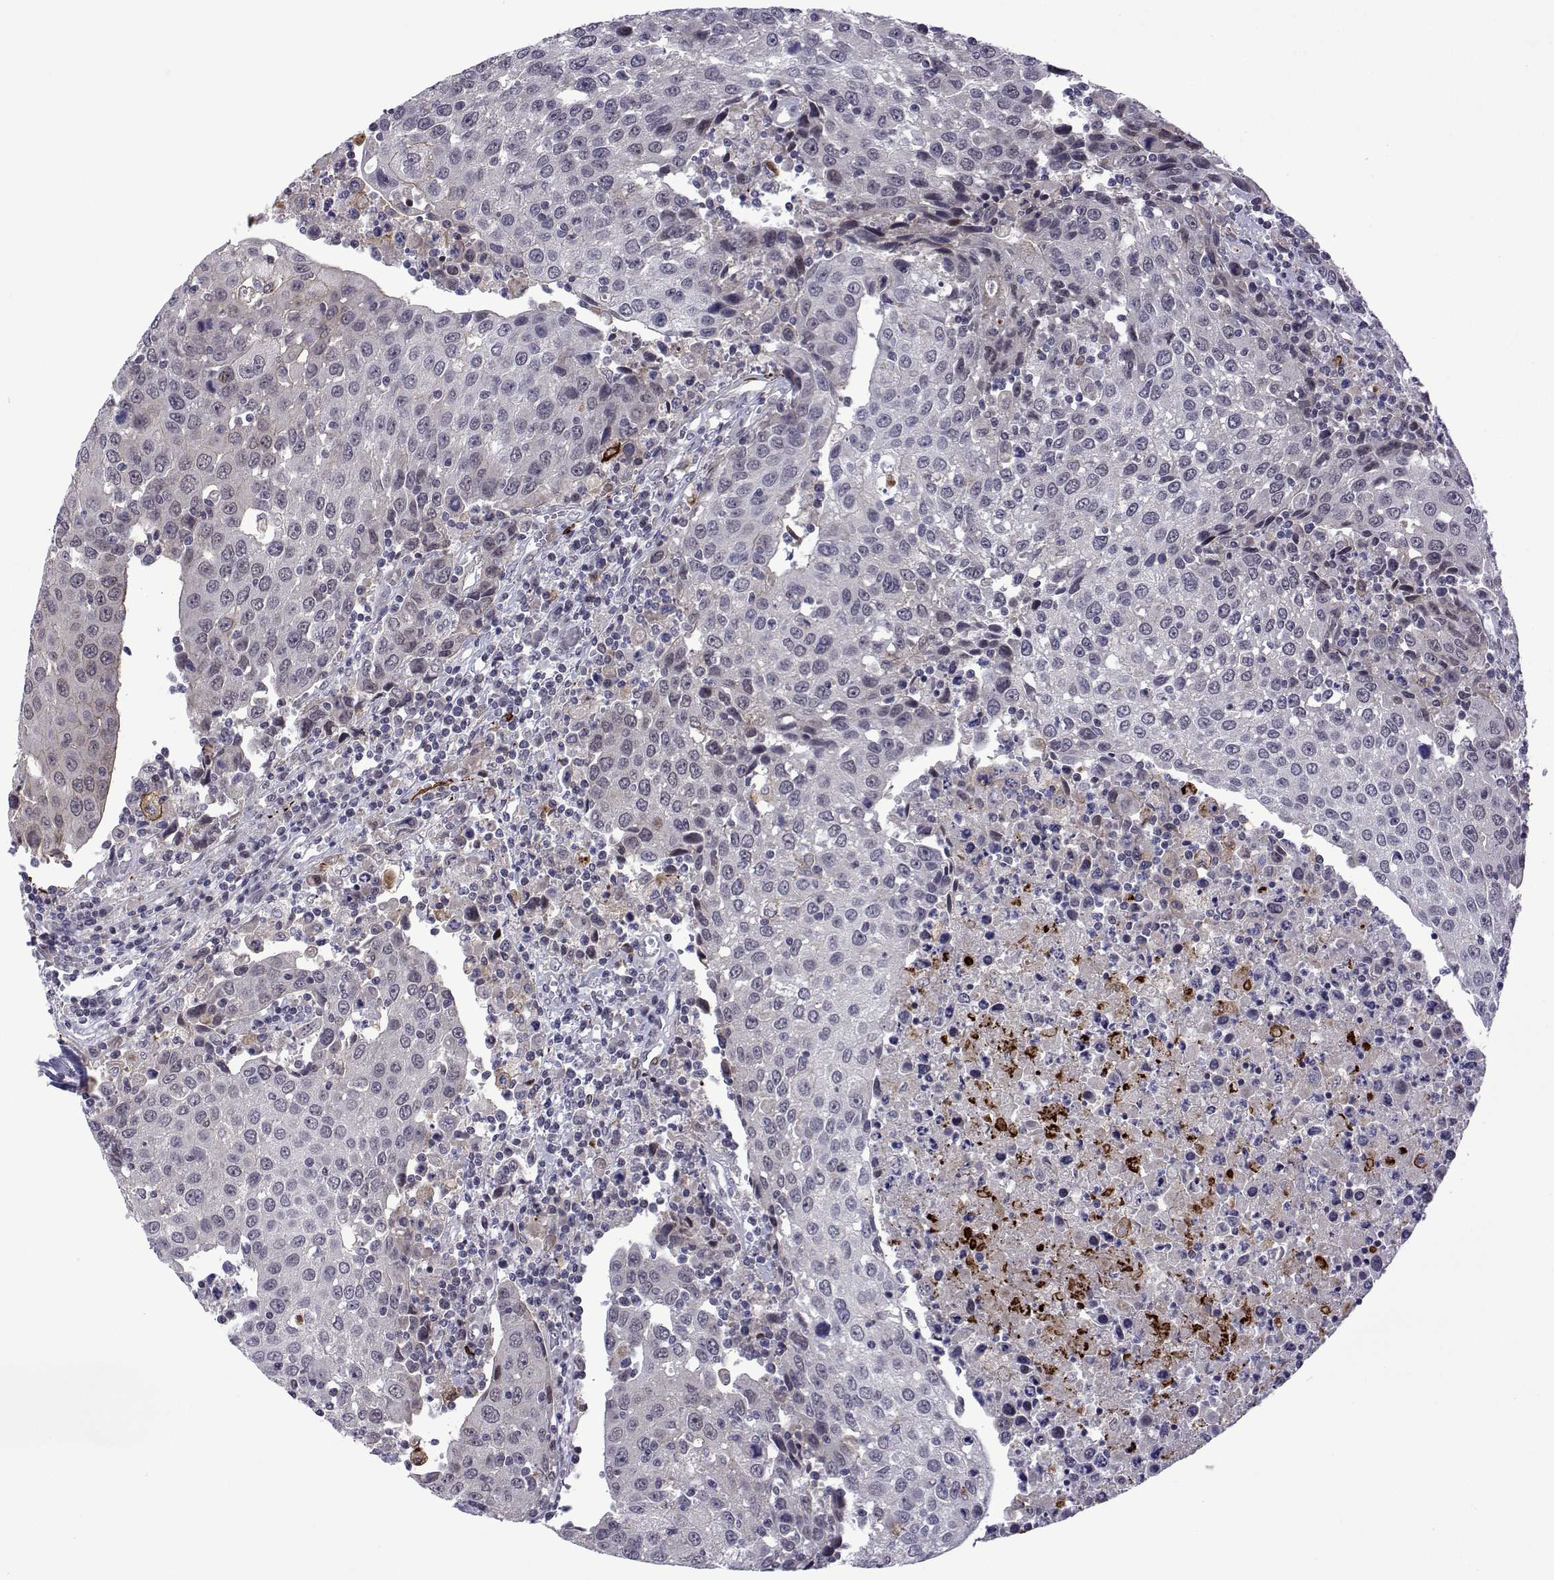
{"staining": {"intensity": "negative", "quantity": "none", "location": "none"}, "tissue": "urothelial cancer", "cell_type": "Tumor cells", "image_type": "cancer", "snomed": [{"axis": "morphology", "description": "Urothelial carcinoma, High grade"}, {"axis": "topography", "description": "Urinary bladder"}], "caption": "An image of high-grade urothelial carcinoma stained for a protein exhibits no brown staining in tumor cells. (DAB (3,3'-diaminobenzidine) immunohistochemistry with hematoxylin counter stain).", "gene": "EFCAB3", "patient": {"sex": "female", "age": 85}}